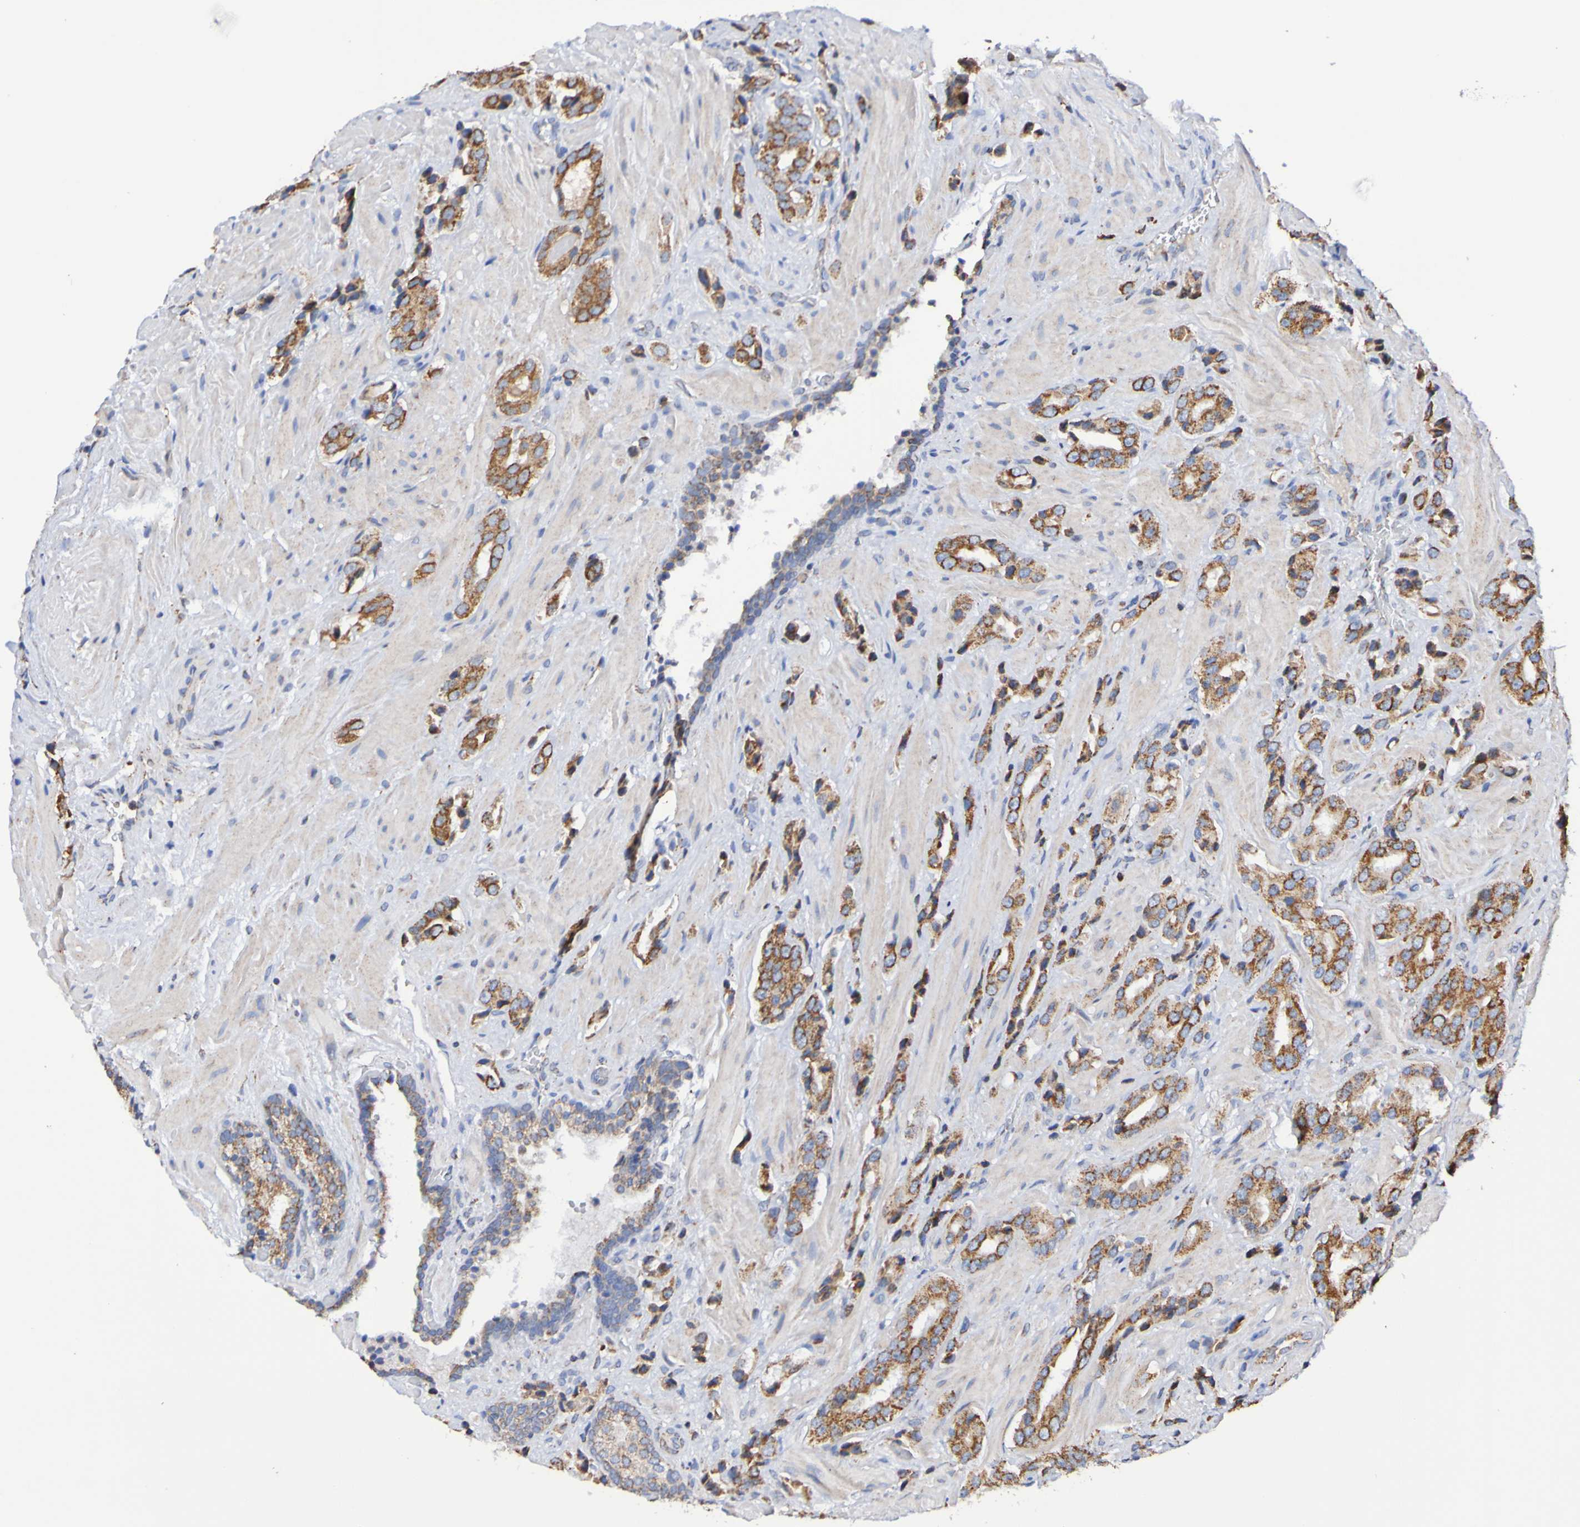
{"staining": {"intensity": "strong", "quantity": ">75%", "location": "cytoplasmic/membranous"}, "tissue": "prostate cancer", "cell_type": "Tumor cells", "image_type": "cancer", "snomed": [{"axis": "morphology", "description": "Adenocarcinoma, High grade"}, {"axis": "topography", "description": "Prostate"}], "caption": "The histopathology image displays immunohistochemical staining of prostate adenocarcinoma (high-grade). There is strong cytoplasmic/membranous staining is appreciated in approximately >75% of tumor cells. The protein of interest is shown in brown color, while the nuclei are stained blue.", "gene": "IL18R1", "patient": {"sex": "male", "age": 64}}